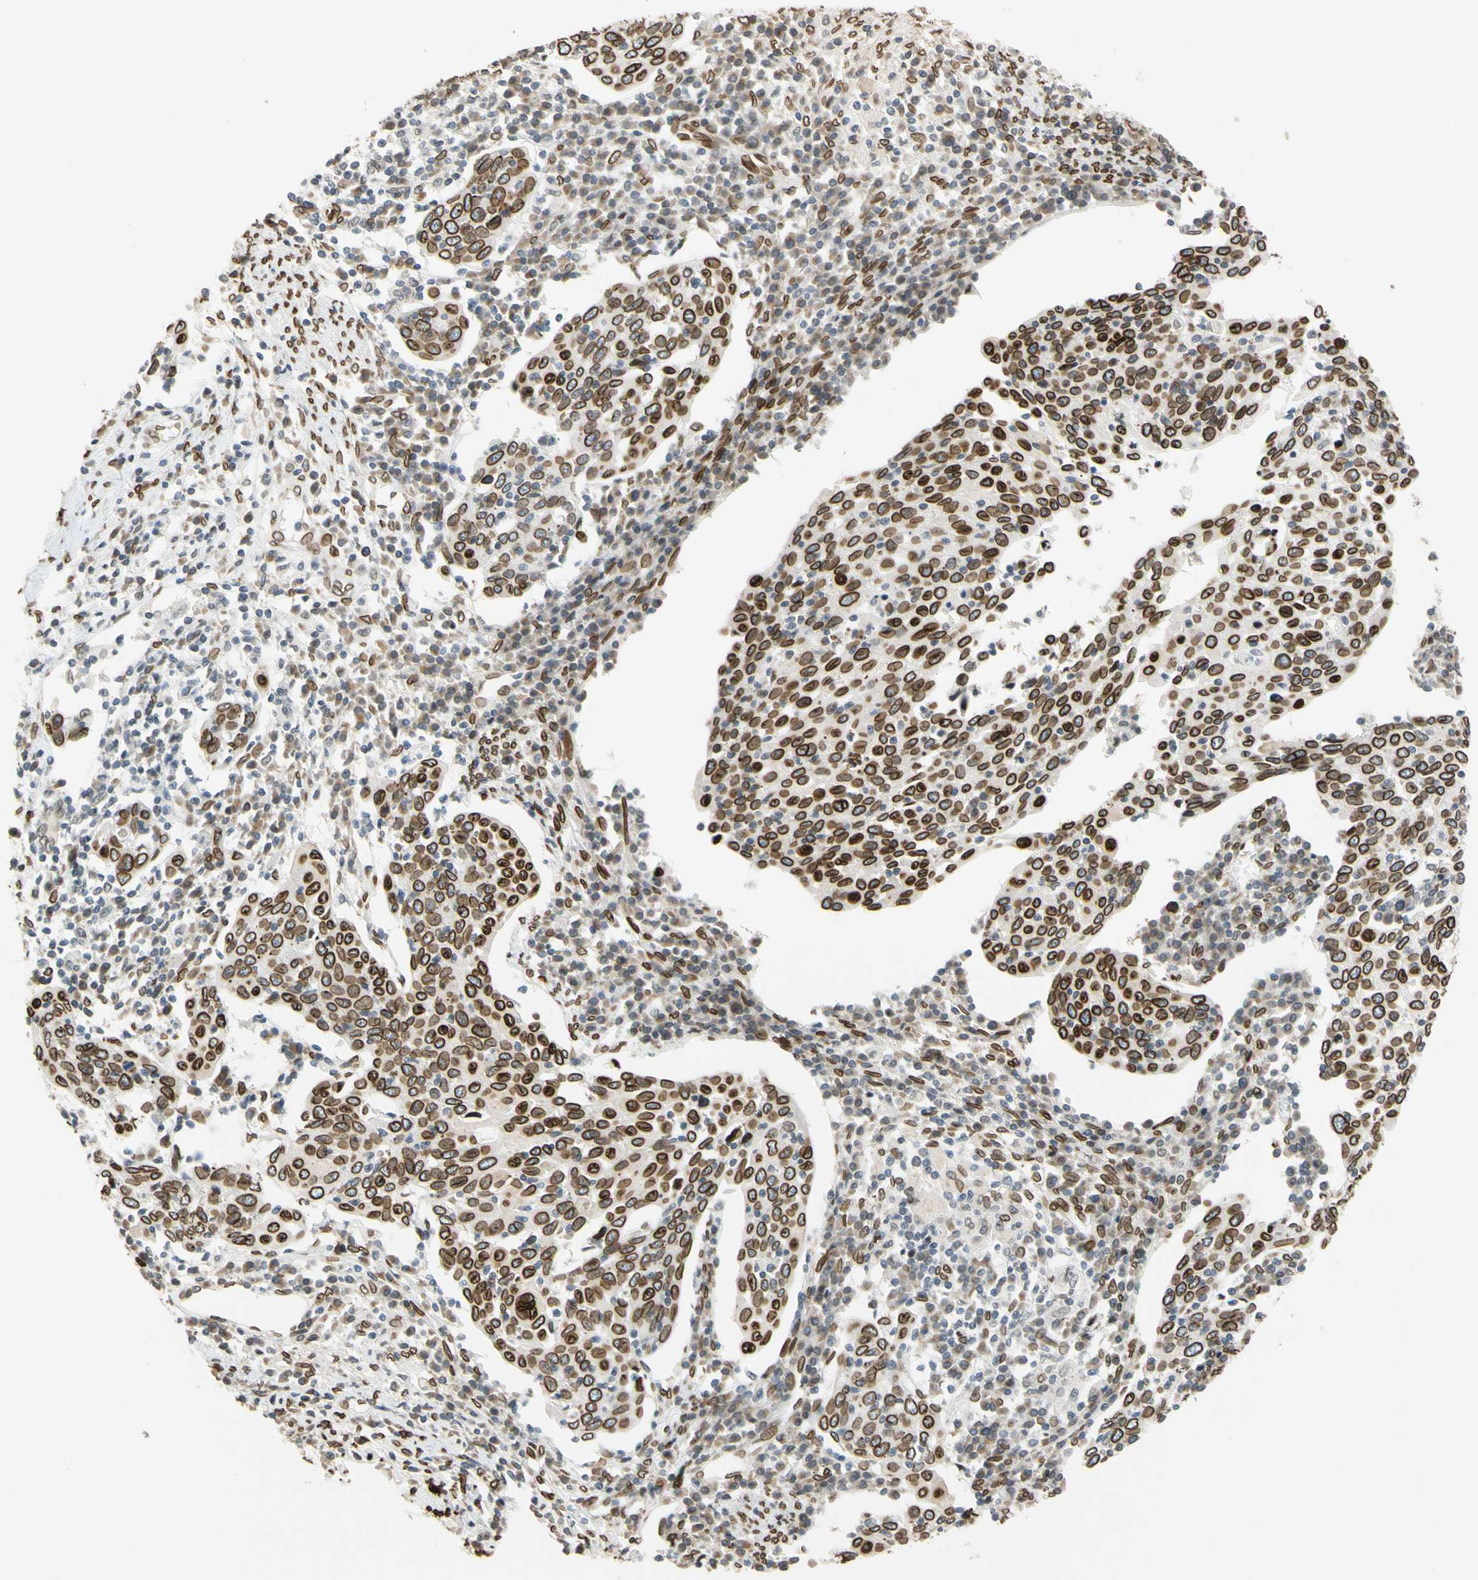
{"staining": {"intensity": "strong", "quantity": ">75%", "location": "cytoplasmic/membranous,nuclear"}, "tissue": "cervical cancer", "cell_type": "Tumor cells", "image_type": "cancer", "snomed": [{"axis": "morphology", "description": "Squamous cell carcinoma, NOS"}, {"axis": "topography", "description": "Cervix"}], "caption": "Protein staining of cervical cancer (squamous cell carcinoma) tissue reveals strong cytoplasmic/membranous and nuclear expression in approximately >75% of tumor cells.", "gene": "SUN1", "patient": {"sex": "female", "age": 40}}